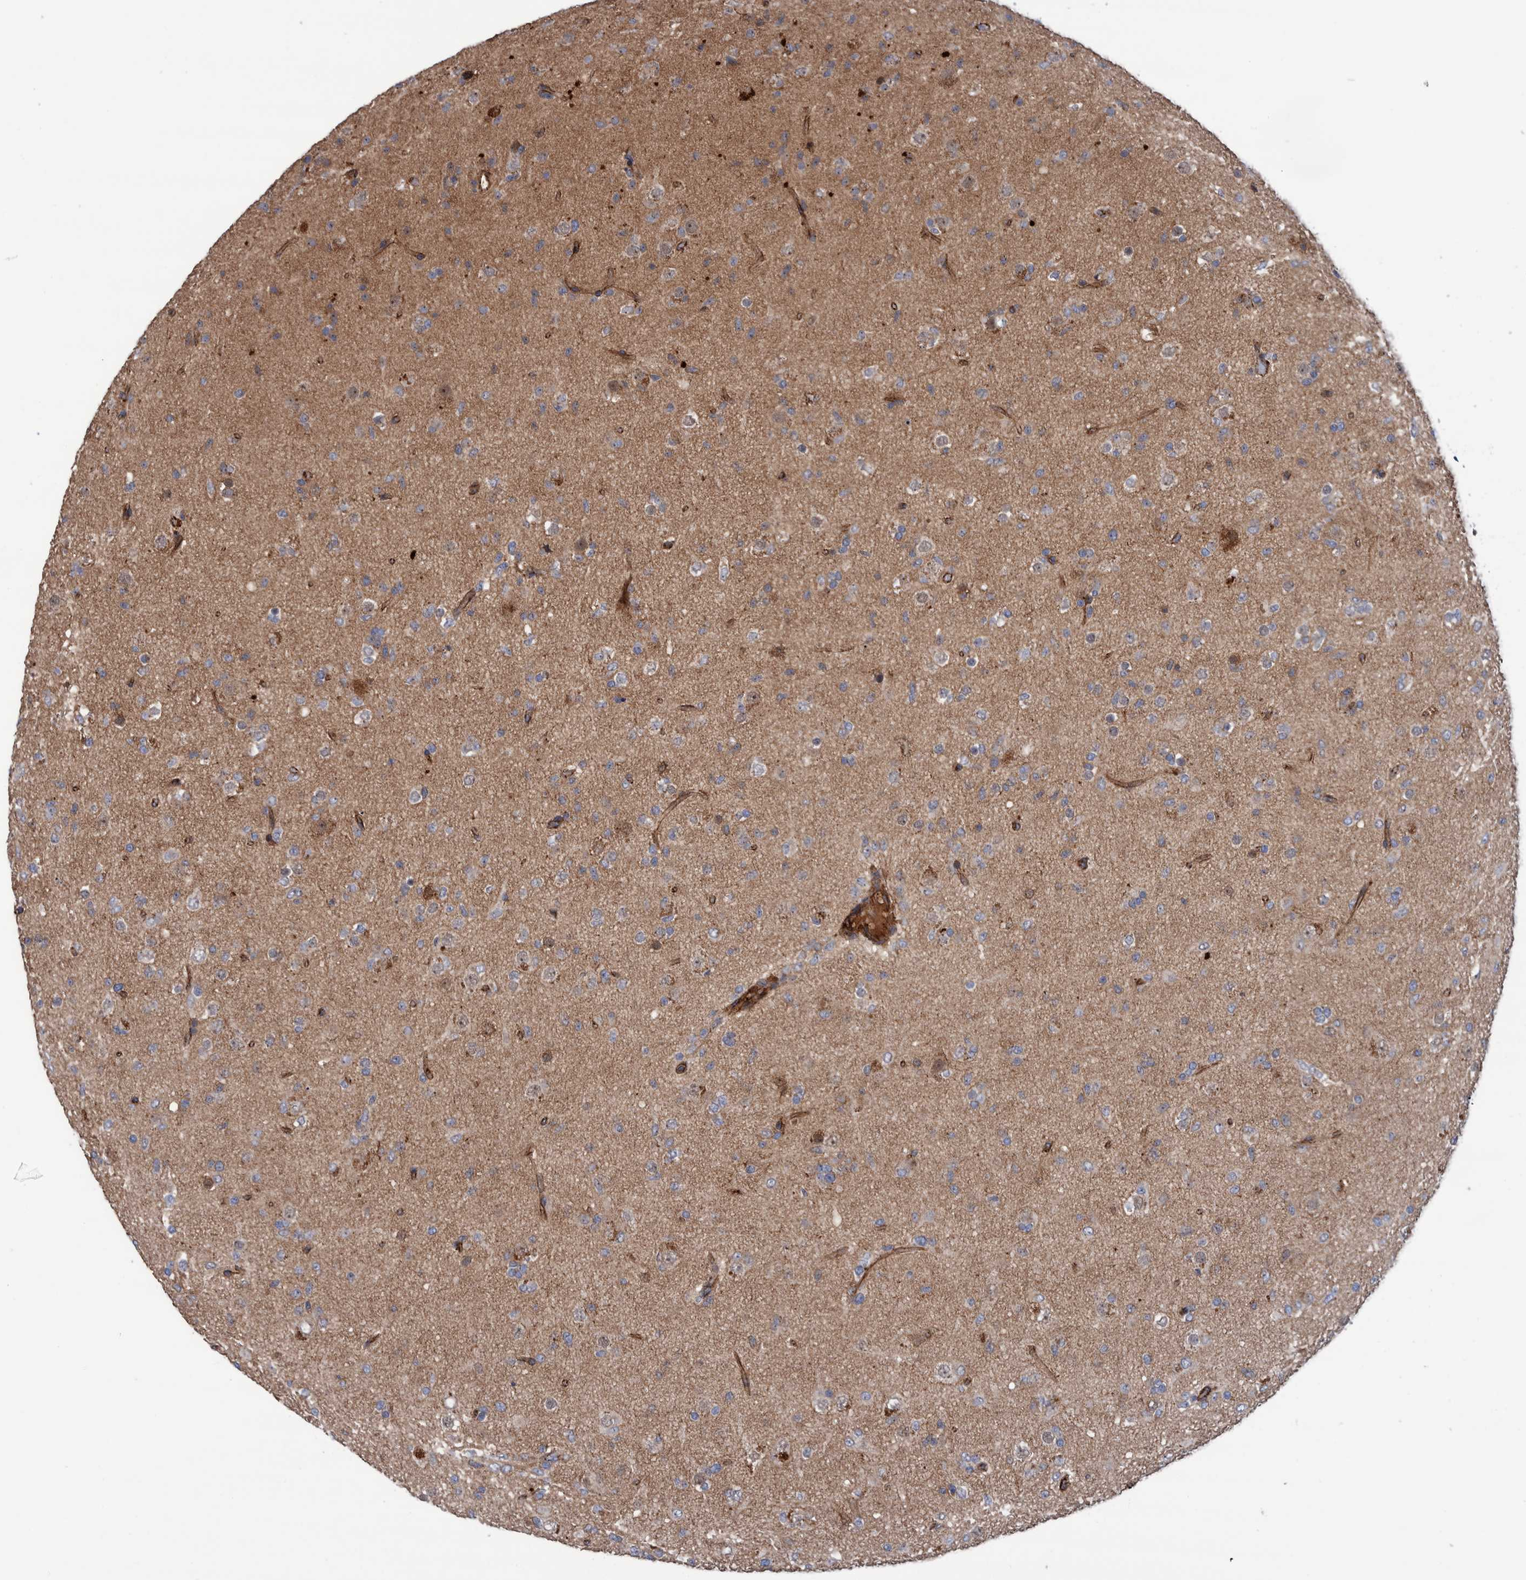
{"staining": {"intensity": "weak", "quantity": "<25%", "location": "nuclear"}, "tissue": "glioma", "cell_type": "Tumor cells", "image_type": "cancer", "snomed": [{"axis": "morphology", "description": "Glioma, malignant, Low grade"}, {"axis": "topography", "description": "Brain"}], "caption": "Histopathology image shows no protein positivity in tumor cells of malignant low-grade glioma tissue.", "gene": "SLC25A10", "patient": {"sex": "male", "age": 65}}